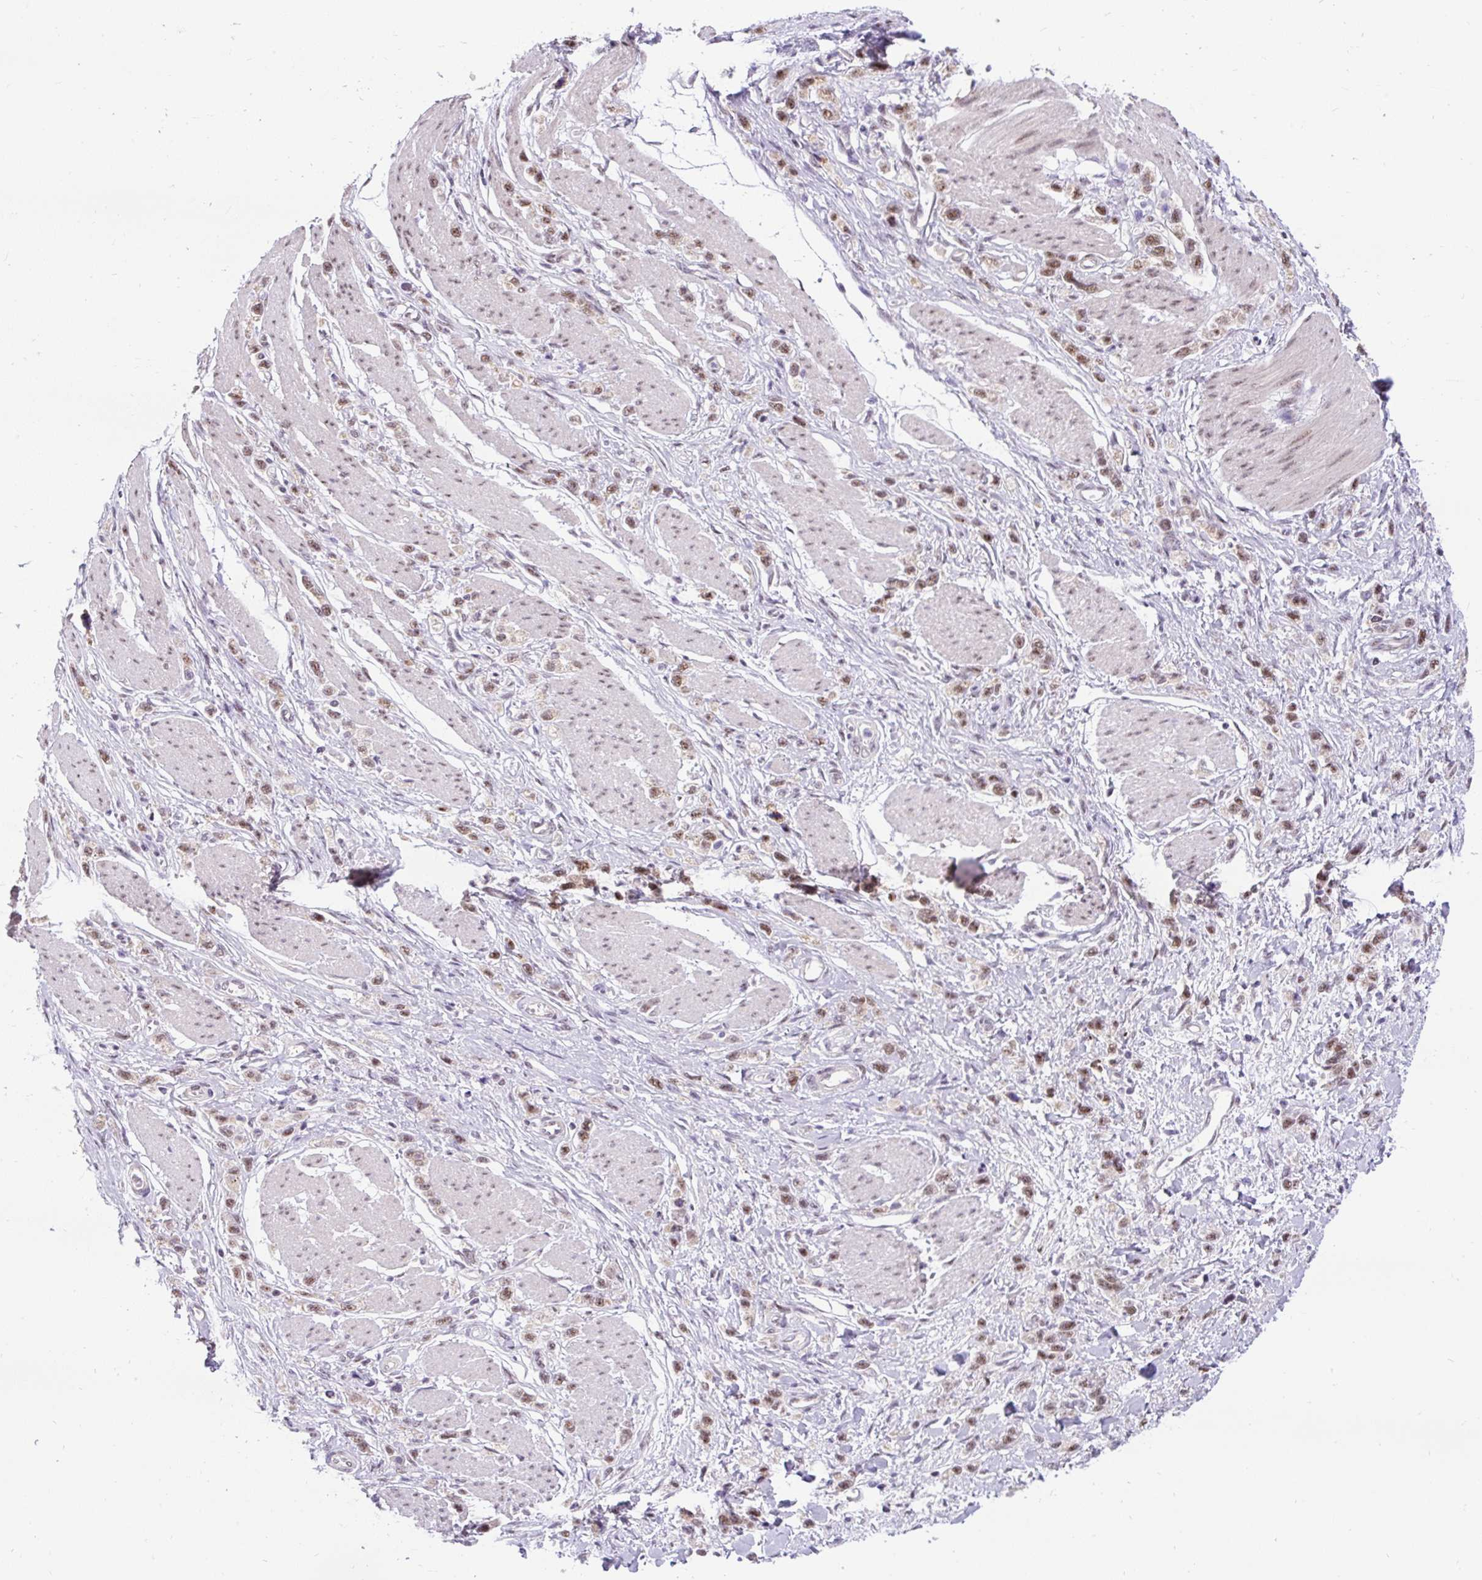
{"staining": {"intensity": "moderate", "quantity": ">75%", "location": "nuclear"}, "tissue": "stomach cancer", "cell_type": "Tumor cells", "image_type": "cancer", "snomed": [{"axis": "morphology", "description": "Adenocarcinoma, NOS"}, {"axis": "topography", "description": "Stomach"}], "caption": "An IHC histopathology image of tumor tissue is shown. Protein staining in brown highlights moderate nuclear positivity in stomach adenocarcinoma within tumor cells. The protein of interest is shown in brown color, while the nuclei are stained blue.", "gene": "SMC5", "patient": {"sex": "female", "age": 65}}